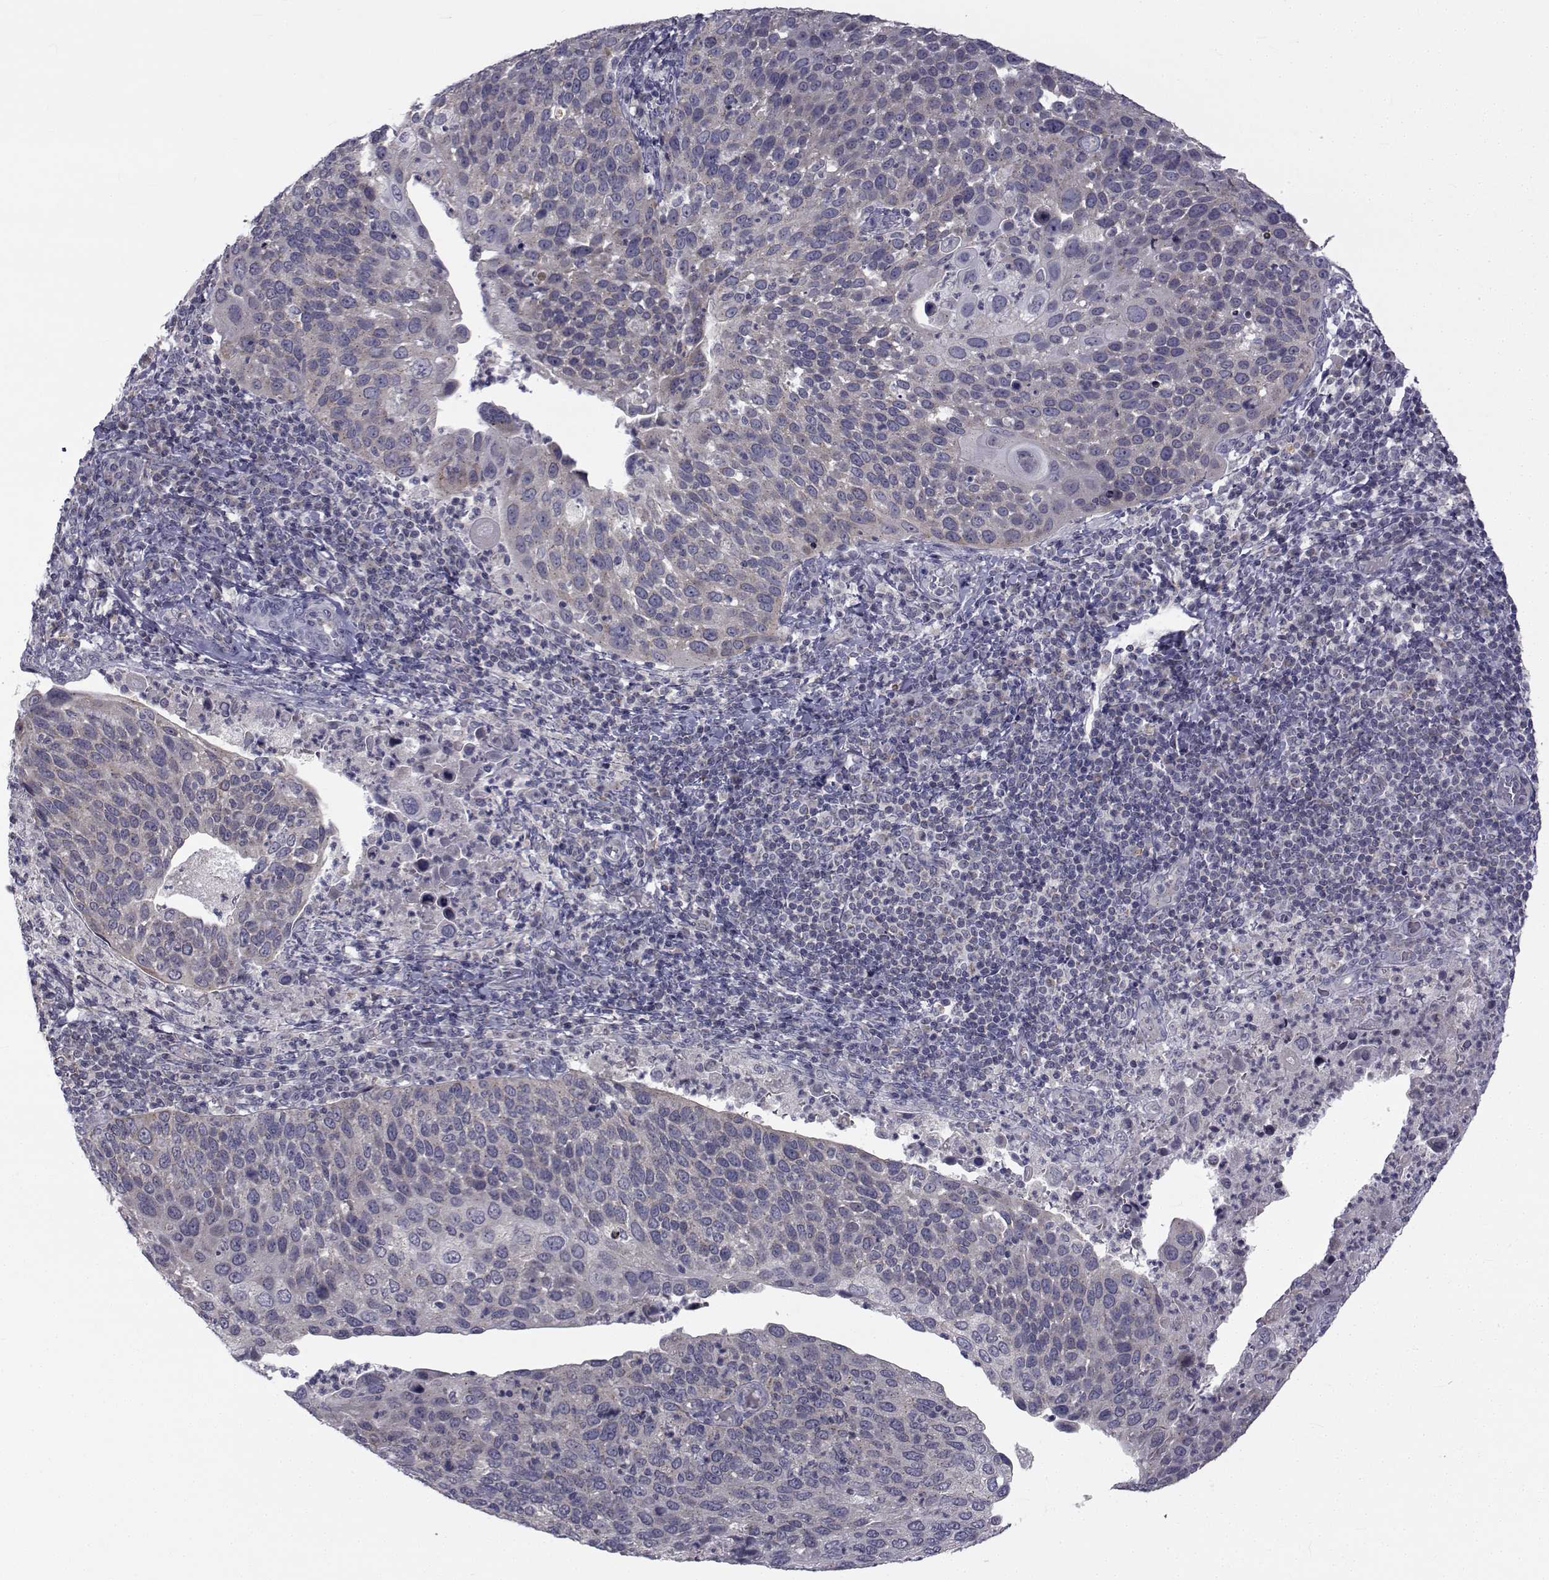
{"staining": {"intensity": "negative", "quantity": "none", "location": "none"}, "tissue": "cervical cancer", "cell_type": "Tumor cells", "image_type": "cancer", "snomed": [{"axis": "morphology", "description": "Squamous cell carcinoma, NOS"}, {"axis": "topography", "description": "Cervix"}], "caption": "DAB immunohistochemical staining of human cervical cancer (squamous cell carcinoma) displays no significant staining in tumor cells.", "gene": "ANGPT1", "patient": {"sex": "female", "age": 54}}